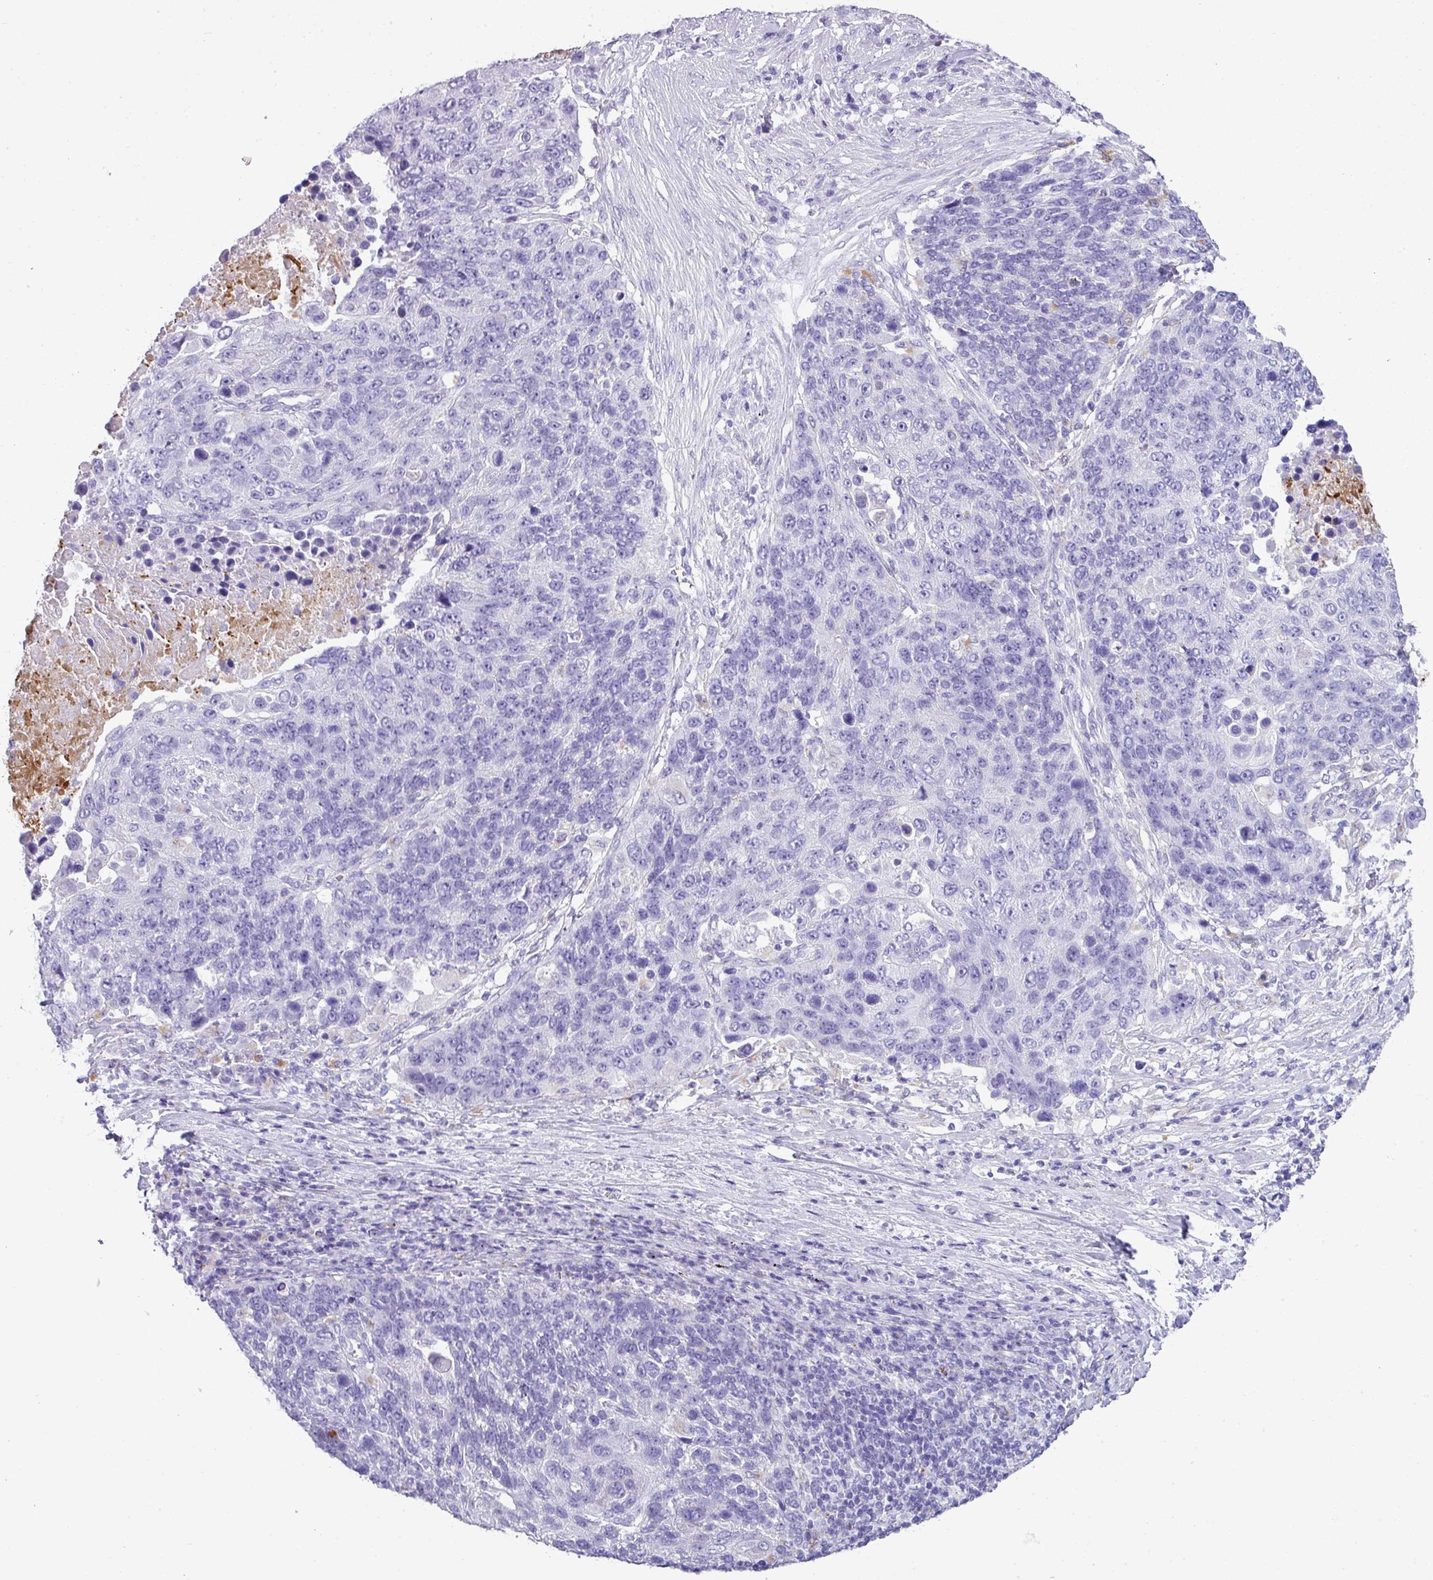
{"staining": {"intensity": "negative", "quantity": "none", "location": "none"}, "tissue": "lung cancer", "cell_type": "Tumor cells", "image_type": "cancer", "snomed": [{"axis": "morphology", "description": "Normal tissue, NOS"}, {"axis": "morphology", "description": "Squamous cell carcinoma, NOS"}, {"axis": "topography", "description": "Lymph node"}, {"axis": "topography", "description": "Lung"}], "caption": "Tumor cells are negative for brown protein staining in squamous cell carcinoma (lung).", "gene": "ZNF568", "patient": {"sex": "male", "age": 66}}